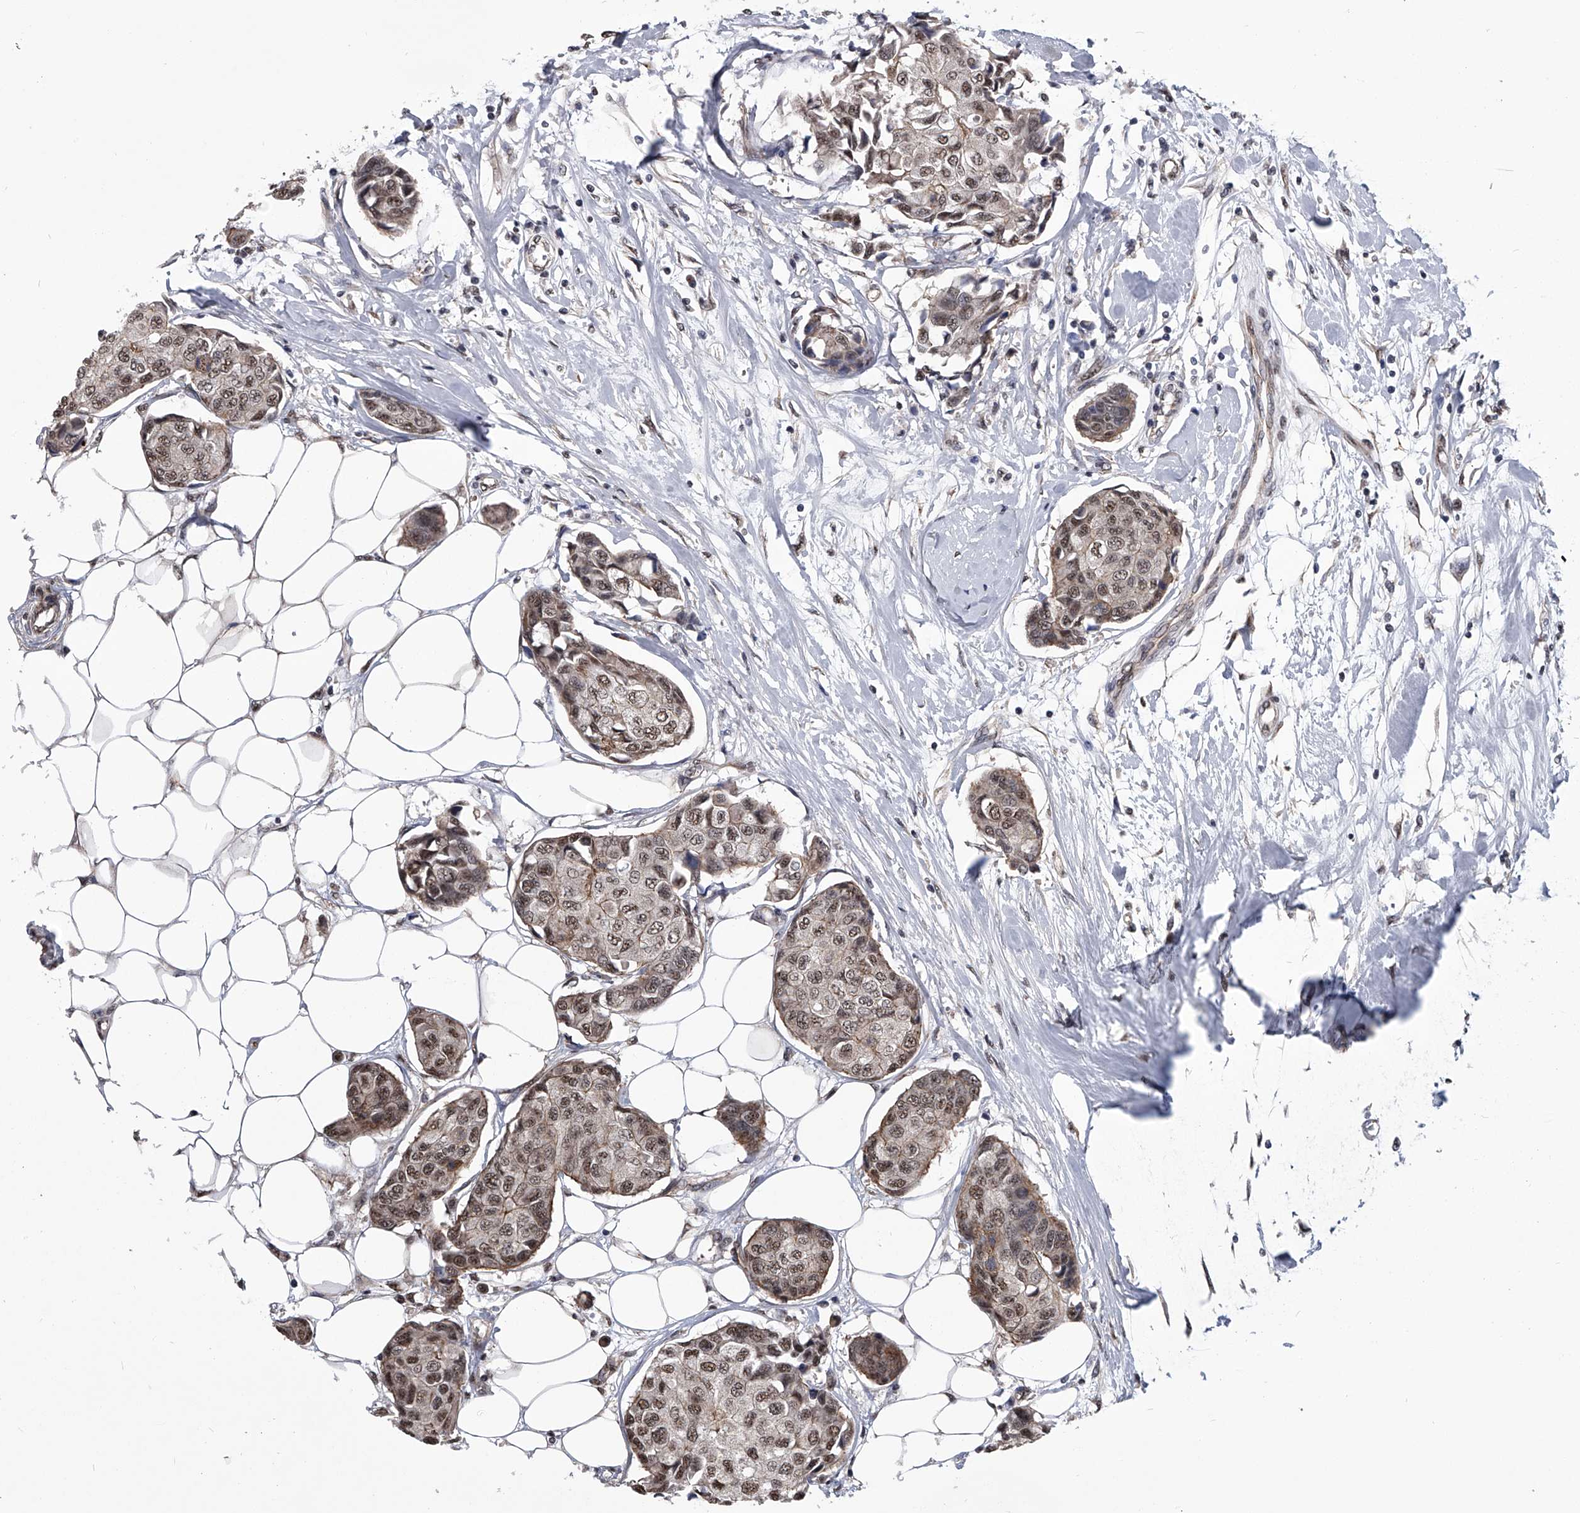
{"staining": {"intensity": "moderate", "quantity": ">75%", "location": "nuclear"}, "tissue": "breast cancer", "cell_type": "Tumor cells", "image_type": "cancer", "snomed": [{"axis": "morphology", "description": "Duct carcinoma"}, {"axis": "topography", "description": "Breast"}], "caption": "IHC of breast cancer exhibits medium levels of moderate nuclear staining in approximately >75% of tumor cells. The protein of interest is stained brown, and the nuclei are stained in blue (DAB (3,3'-diaminobenzidine) IHC with brightfield microscopy, high magnification).", "gene": "ZNF76", "patient": {"sex": "female", "age": 80}}